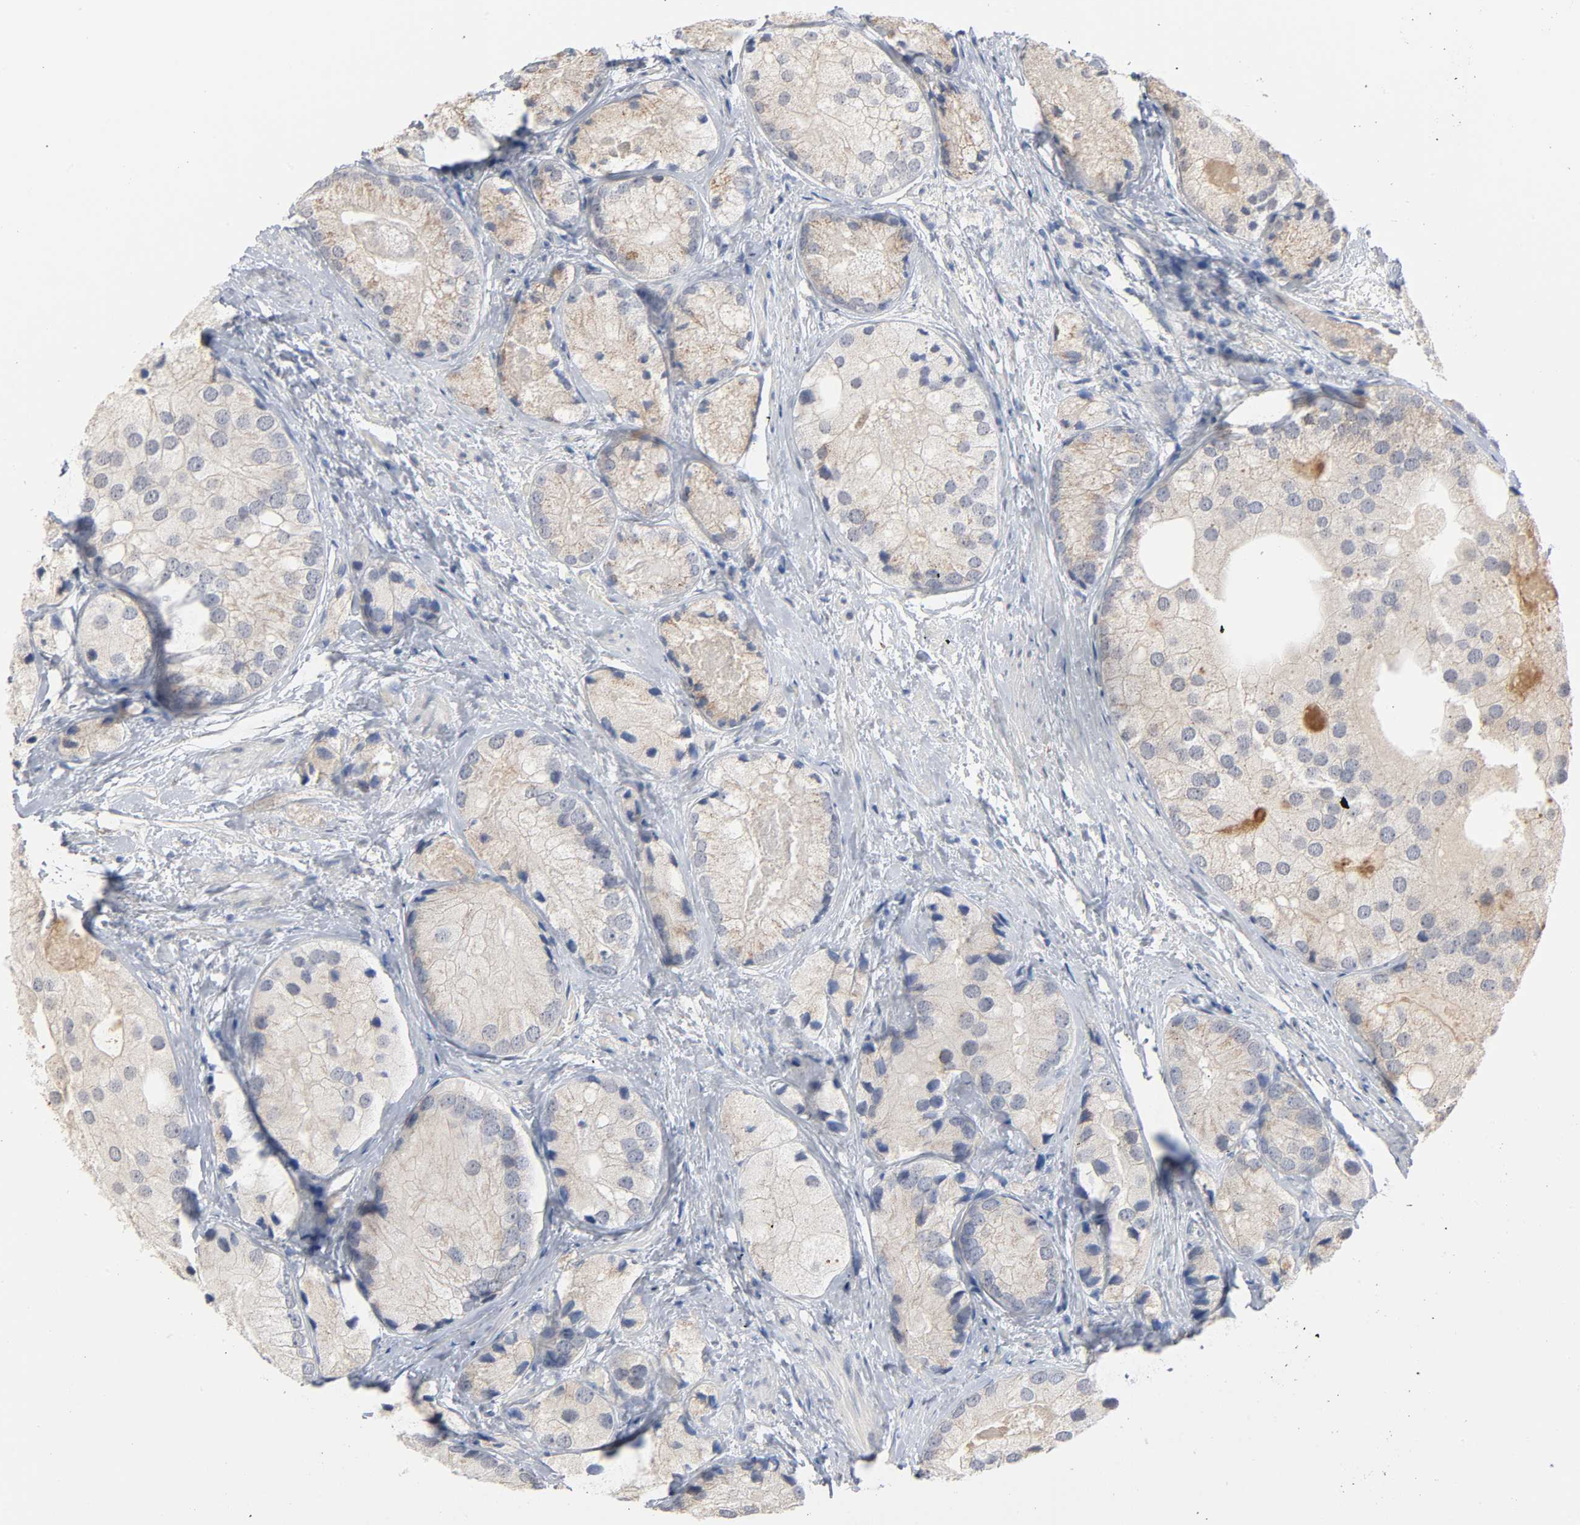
{"staining": {"intensity": "moderate", "quantity": ">75%", "location": "cytoplasmic/membranous"}, "tissue": "prostate cancer", "cell_type": "Tumor cells", "image_type": "cancer", "snomed": [{"axis": "morphology", "description": "Adenocarcinoma, Low grade"}, {"axis": "topography", "description": "Prostate"}], "caption": "Low-grade adenocarcinoma (prostate) stained with DAB immunohistochemistry (IHC) shows medium levels of moderate cytoplasmic/membranous expression in about >75% of tumor cells.", "gene": "AK7", "patient": {"sex": "male", "age": 69}}